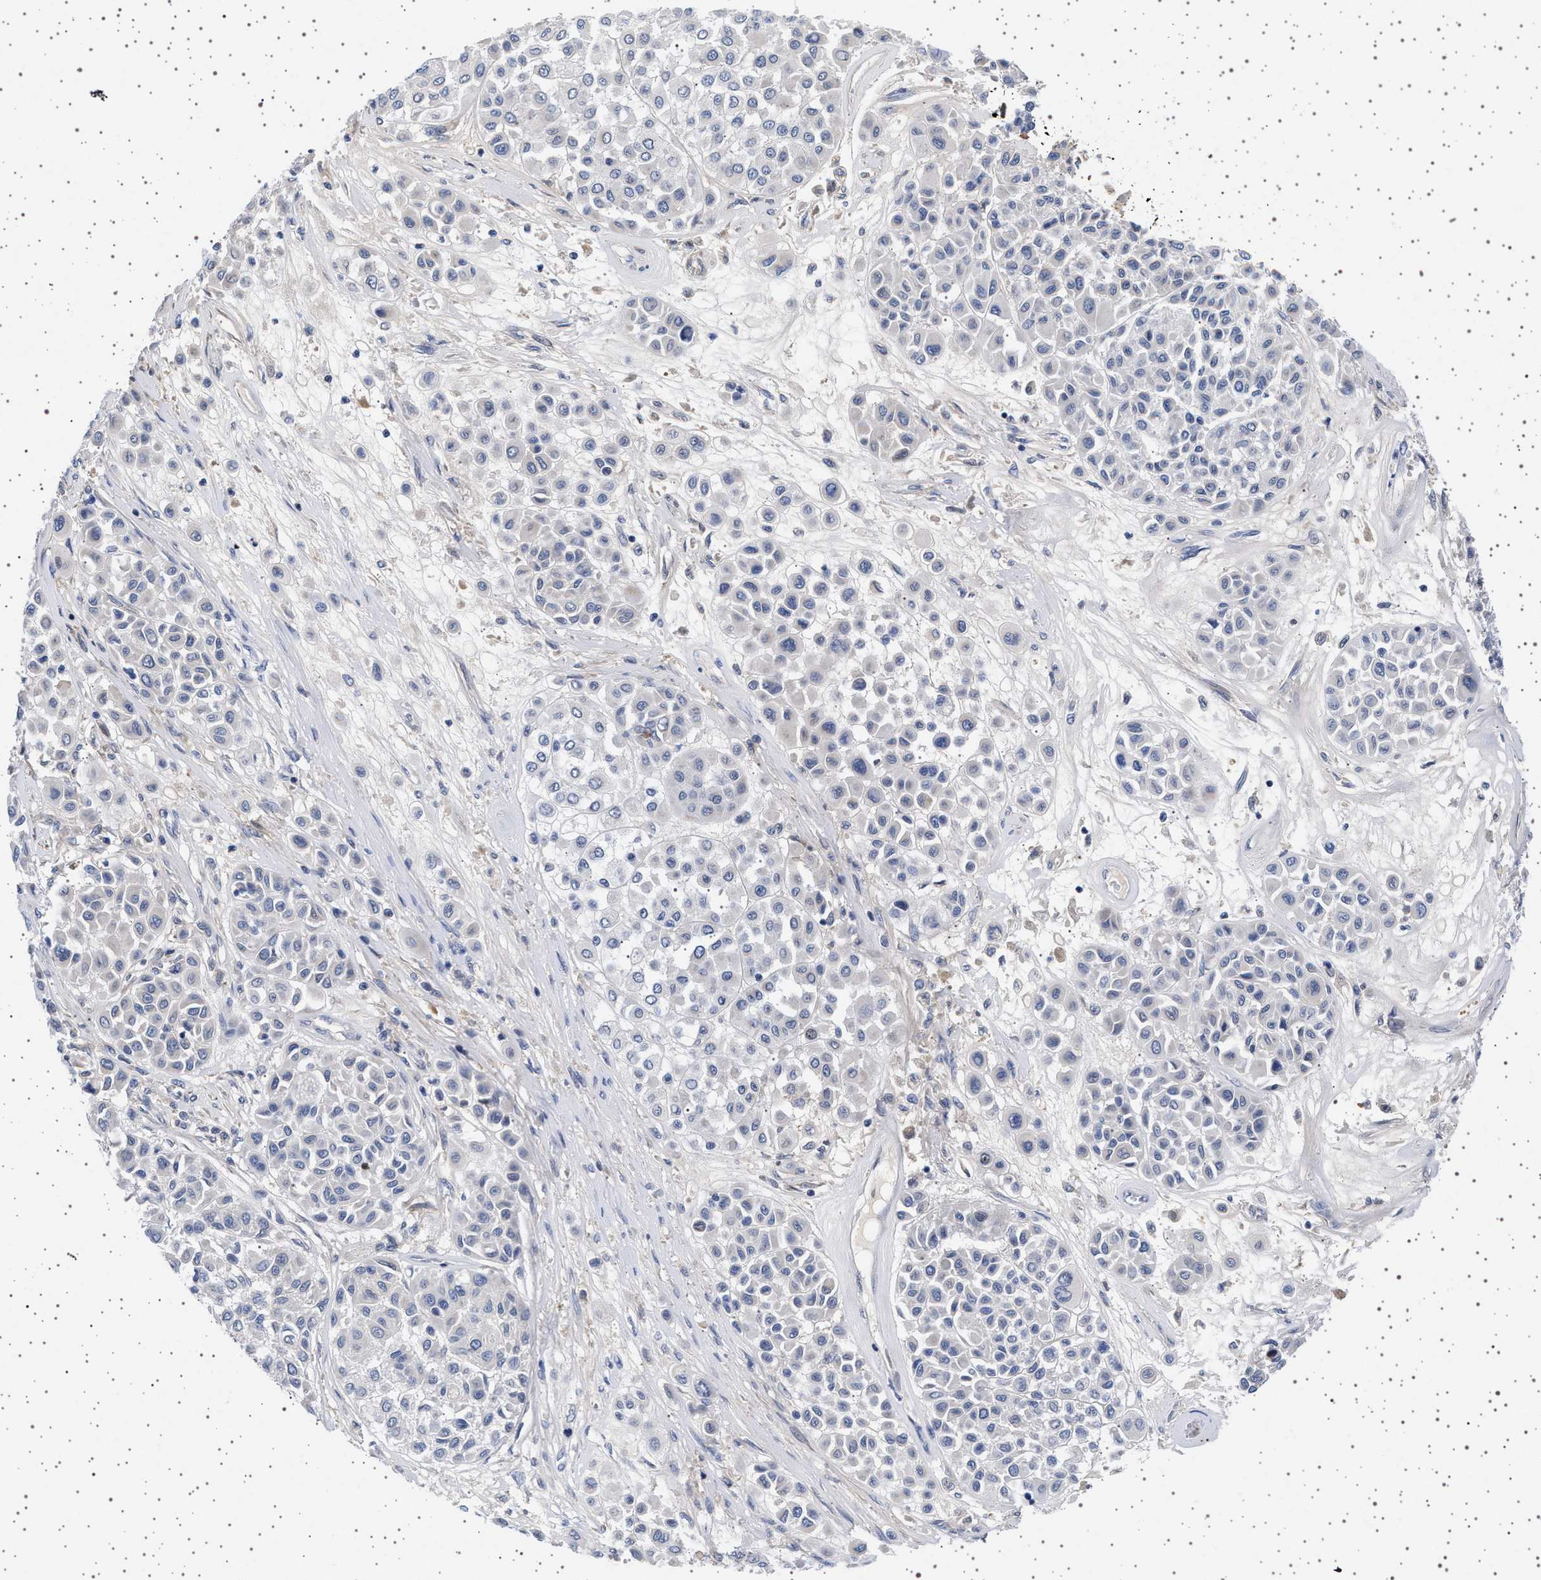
{"staining": {"intensity": "negative", "quantity": "none", "location": "none"}, "tissue": "melanoma", "cell_type": "Tumor cells", "image_type": "cancer", "snomed": [{"axis": "morphology", "description": "Malignant melanoma, Metastatic site"}, {"axis": "topography", "description": "Soft tissue"}], "caption": "DAB immunohistochemical staining of melanoma displays no significant positivity in tumor cells. The staining was performed using DAB to visualize the protein expression in brown, while the nuclei were stained in blue with hematoxylin (Magnification: 20x).", "gene": "TRMT10B", "patient": {"sex": "male", "age": 41}}